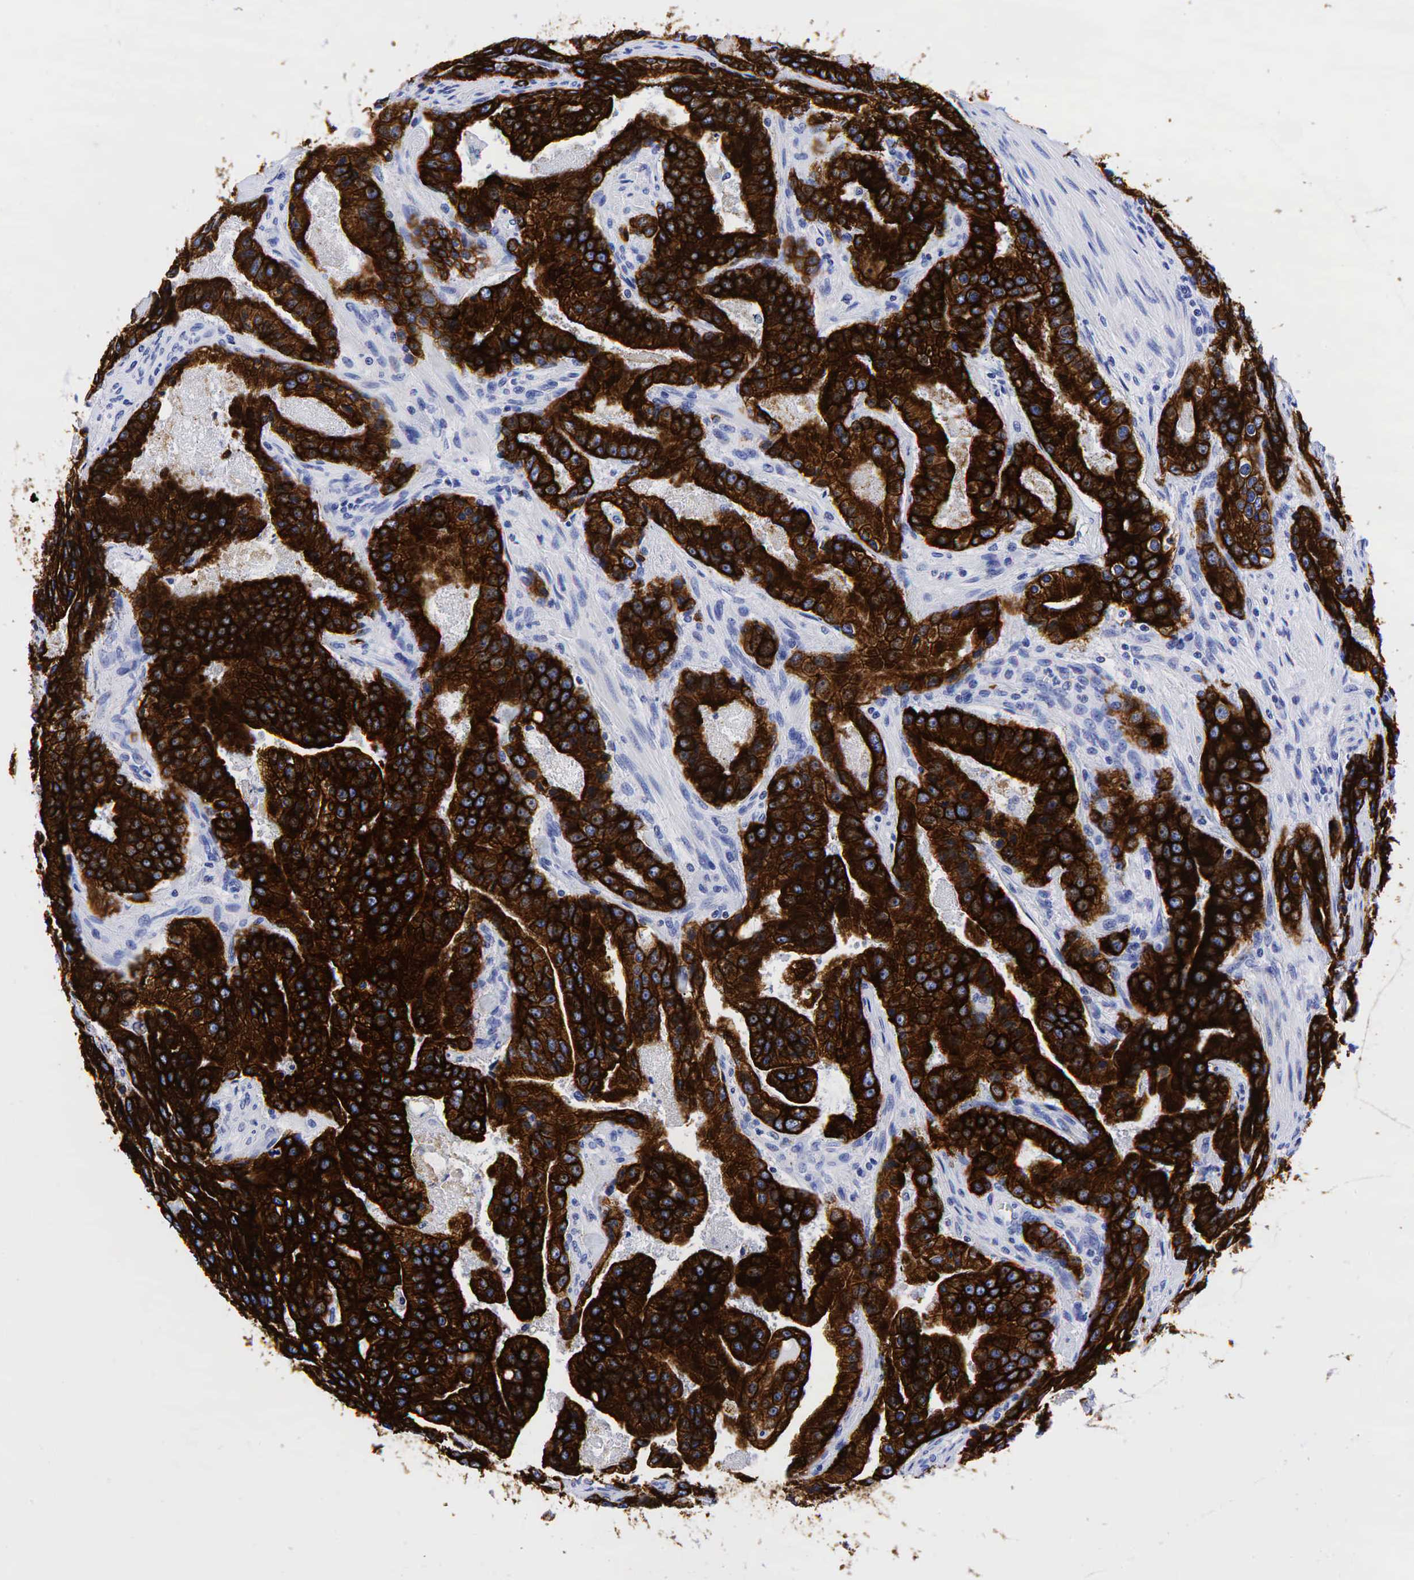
{"staining": {"intensity": "strong", "quantity": ">75%", "location": "cytoplasmic/membranous"}, "tissue": "prostate cancer", "cell_type": "Tumor cells", "image_type": "cancer", "snomed": [{"axis": "morphology", "description": "Adenocarcinoma, Medium grade"}, {"axis": "topography", "description": "Prostate"}], "caption": "High-power microscopy captured an IHC image of prostate cancer (adenocarcinoma (medium-grade)), revealing strong cytoplasmic/membranous expression in about >75% of tumor cells. (Brightfield microscopy of DAB IHC at high magnification).", "gene": "KRT18", "patient": {"sex": "male", "age": 72}}